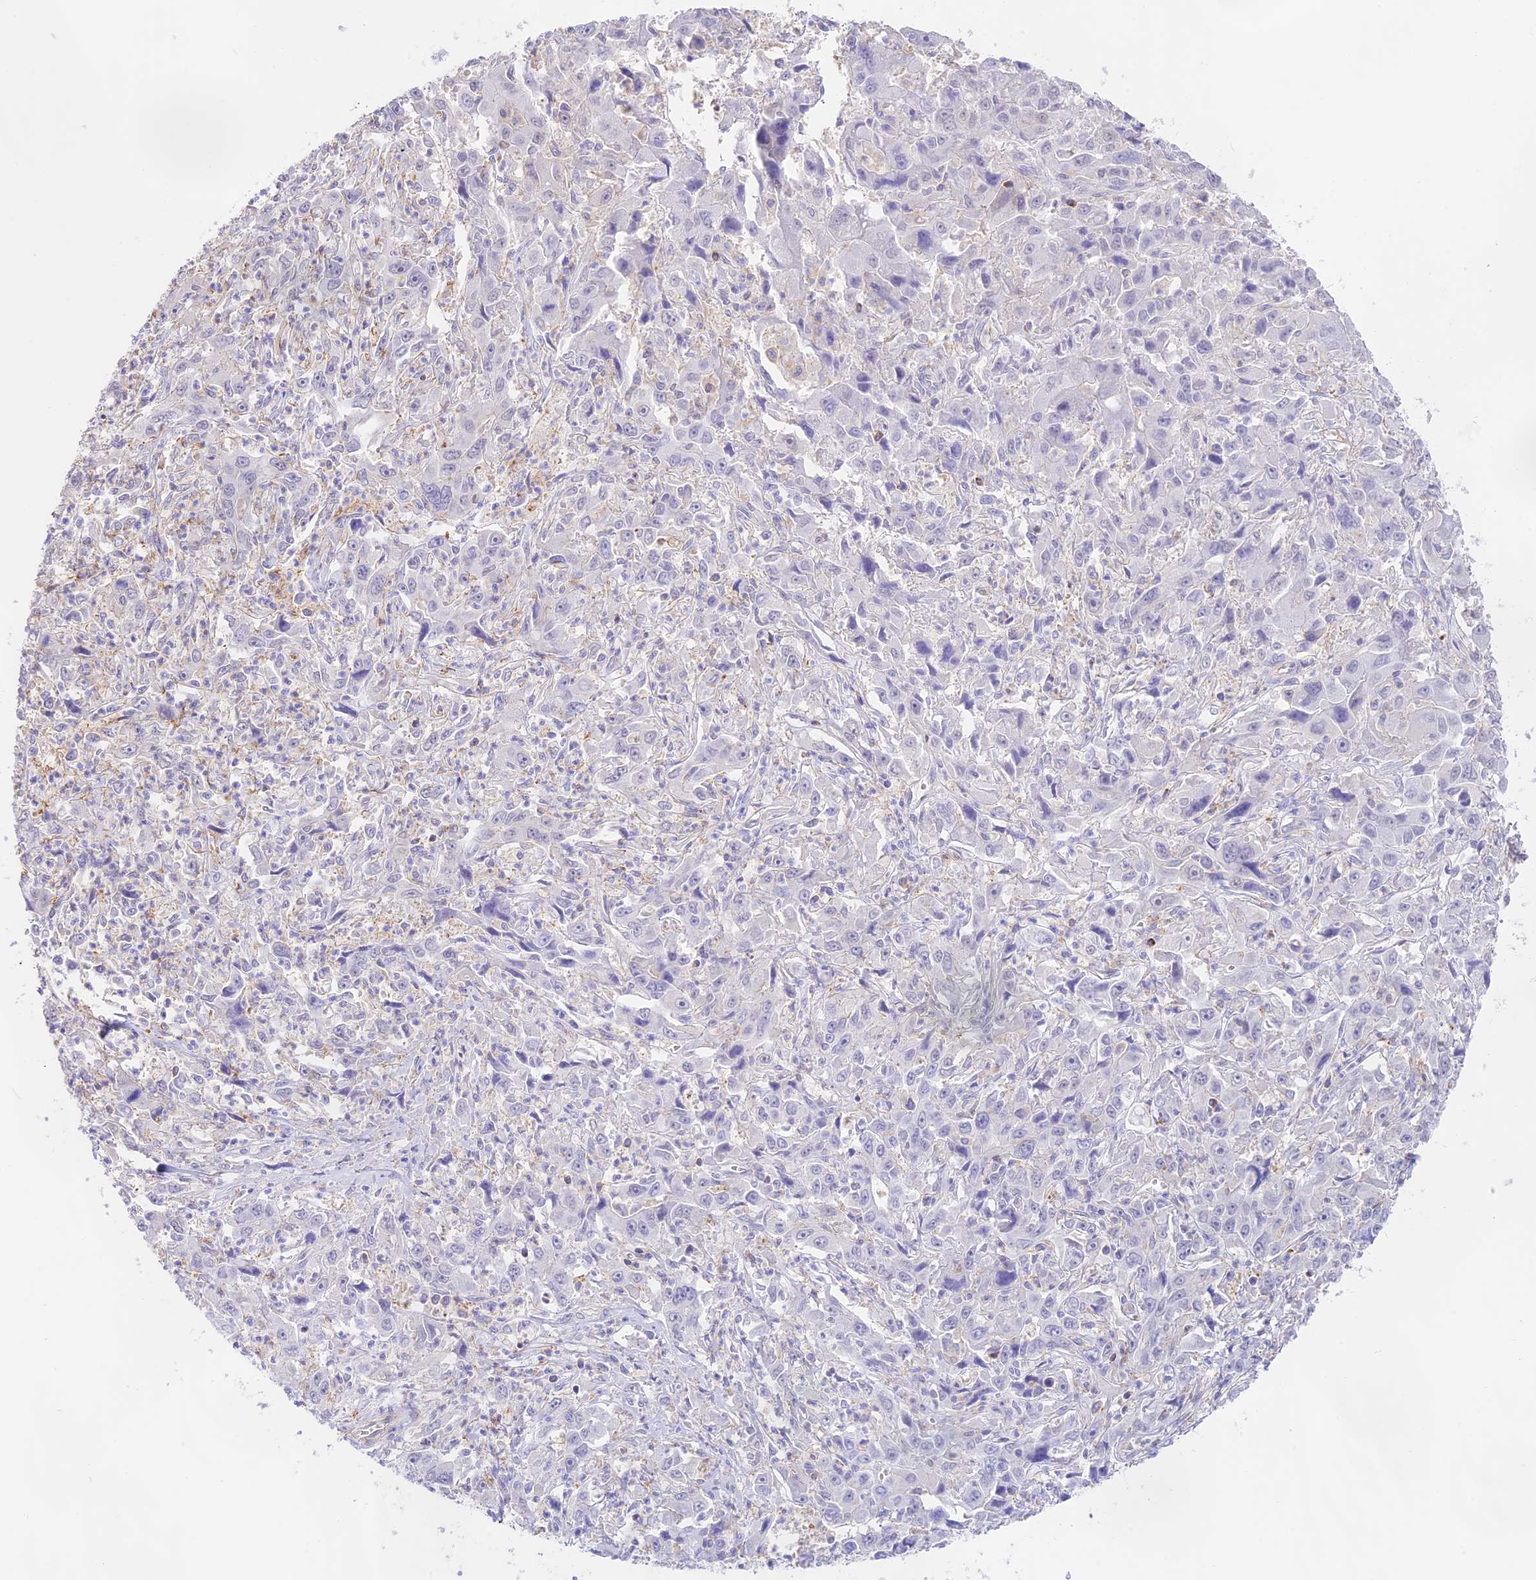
{"staining": {"intensity": "negative", "quantity": "none", "location": "none"}, "tissue": "liver cancer", "cell_type": "Tumor cells", "image_type": "cancer", "snomed": [{"axis": "morphology", "description": "Carcinoma, Hepatocellular, NOS"}, {"axis": "topography", "description": "Liver"}], "caption": "This is an immunohistochemistry image of human liver hepatocellular carcinoma. There is no staining in tumor cells.", "gene": "DENND1C", "patient": {"sex": "male", "age": 63}}